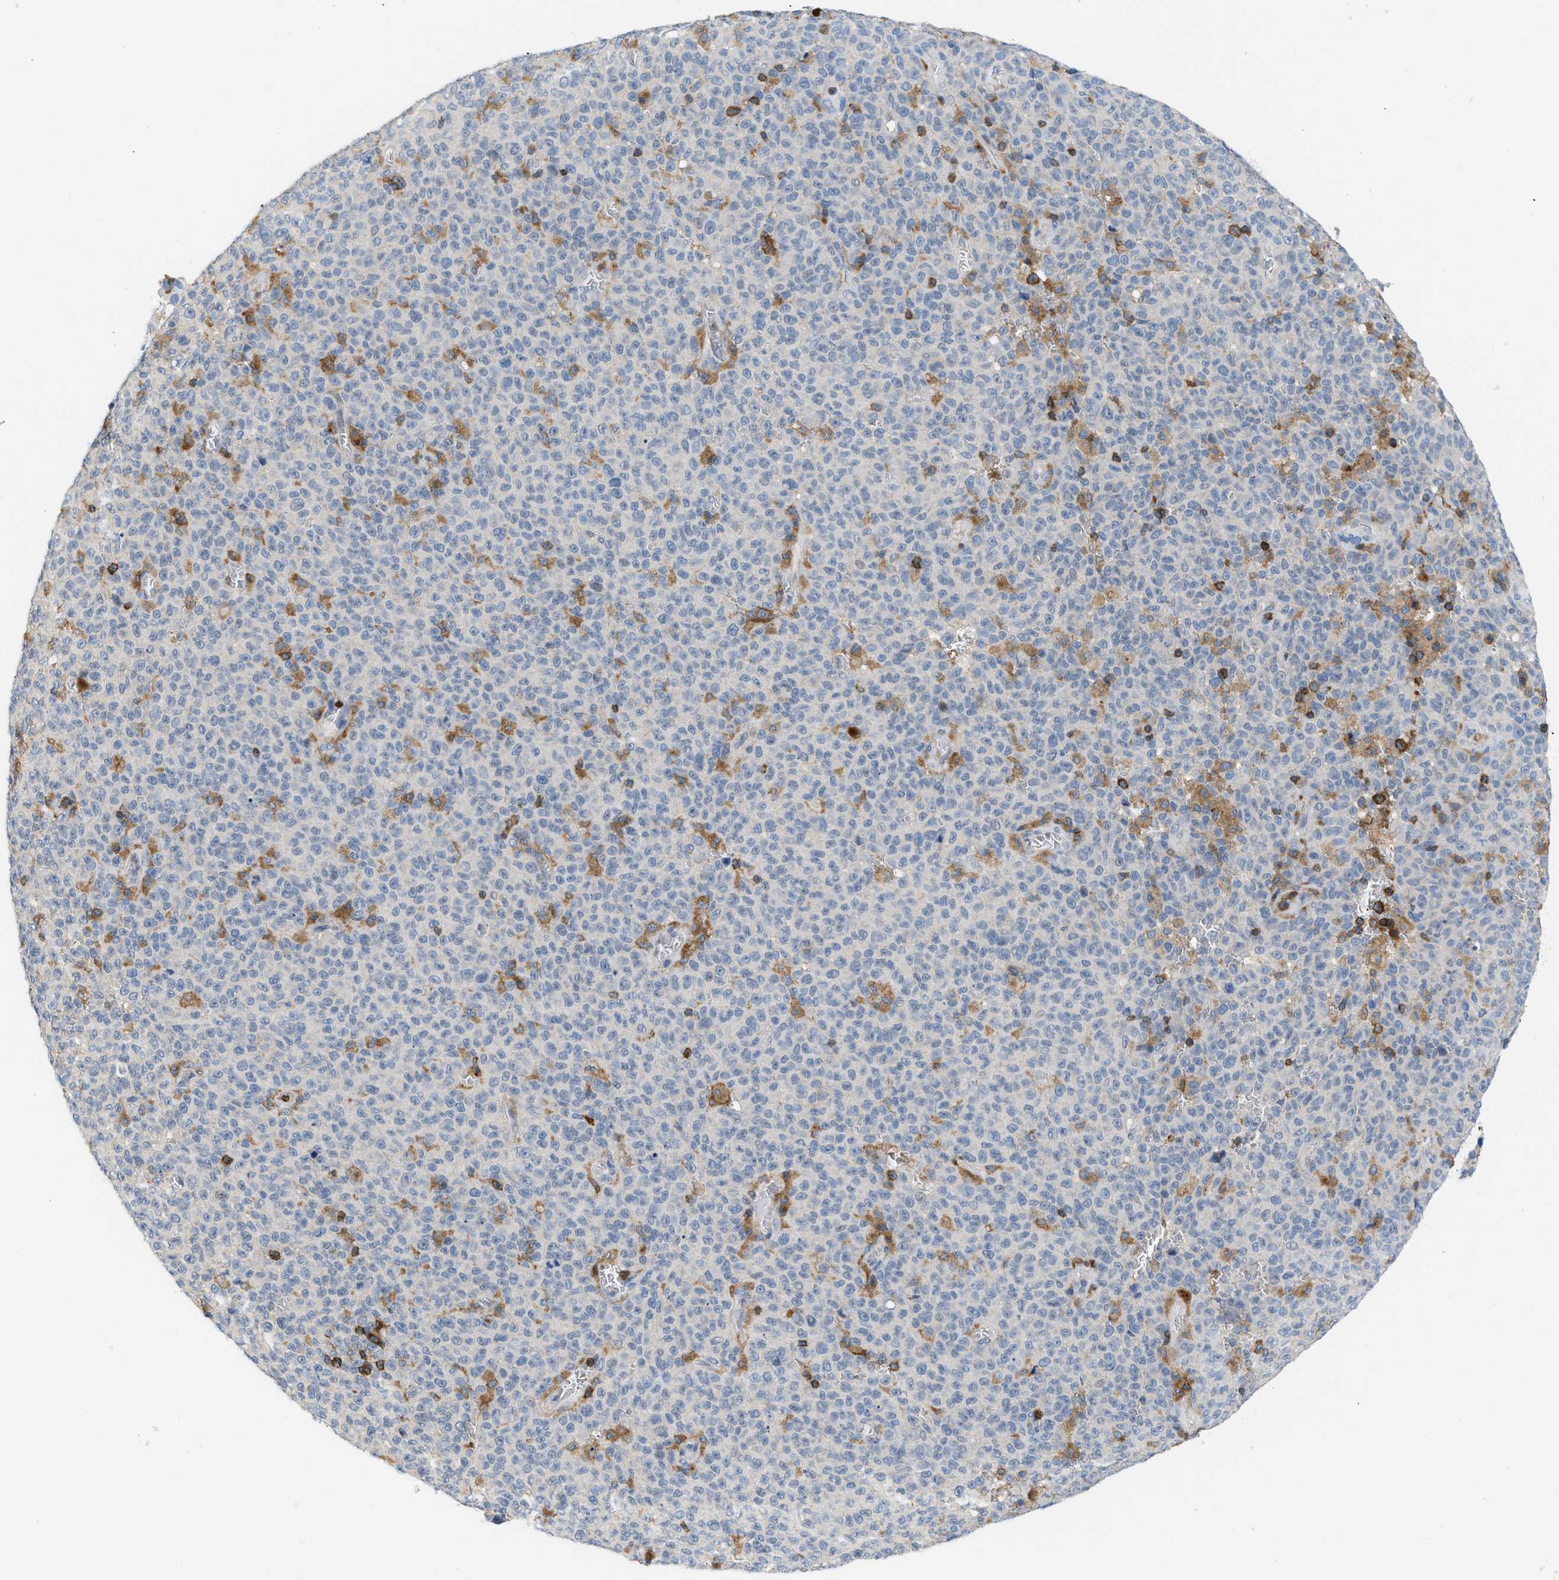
{"staining": {"intensity": "negative", "quantity": "none", "location": "none"}, "tissue": "melanoma", "cell_type": "Tumor cells", "image_type": "cancer", "snomed": [{"axis": "morphology", "description": "Malignant melanoma, NOS"}, {"axis": "topography", "description": "Skin"}], "caption": "Immunohistochemical staining of human melanoma demonstrates no significant staining in tumor cells. (DAB IHC, high magnification).", "gene": "INPP5D", "patient": {"sex": "female", "age": 82}}